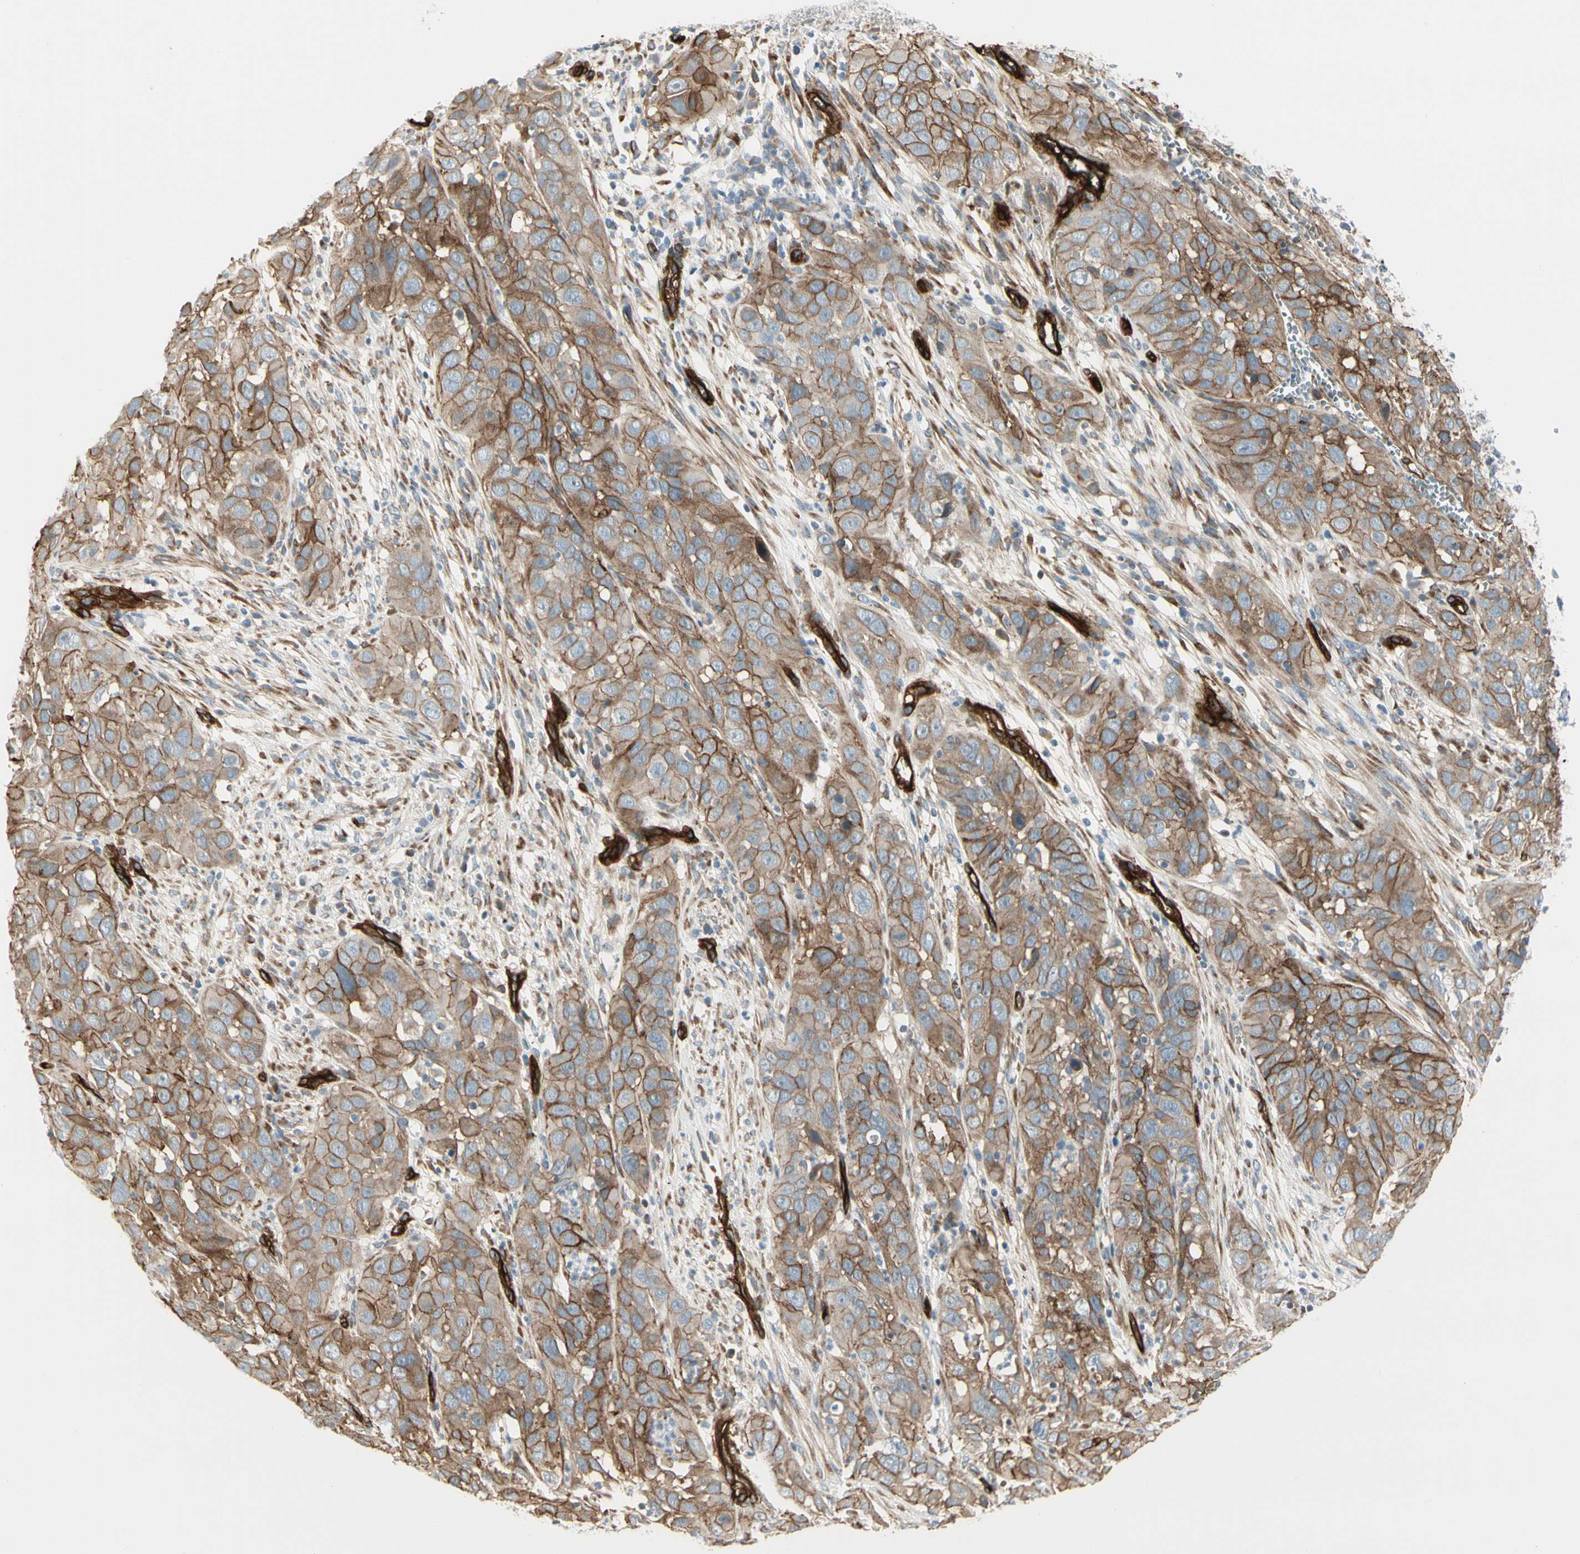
{"staining": {"intensity": "moderate", "quantity": ">75%", "location": "cytoplasmic/membranous"}, "tissue": "cervical cancer", "cell_type": "Tumor cells", "image_type": "cancer", "snomed": [{"axis": "morphology", "description": "Squamous cell carcinoma, NOS"}, {"axis": "topography", "description": "Cervix"}], "caption": "Immunohistochemical staining of human cervical cancer (squamous cell carcinoma) exhibits medium levels of moderate cytoplasmic/membranous expression in about >75% of tumor cells.", "gene": "MCAM", "patient": {"sex": "female", "age": 32}}